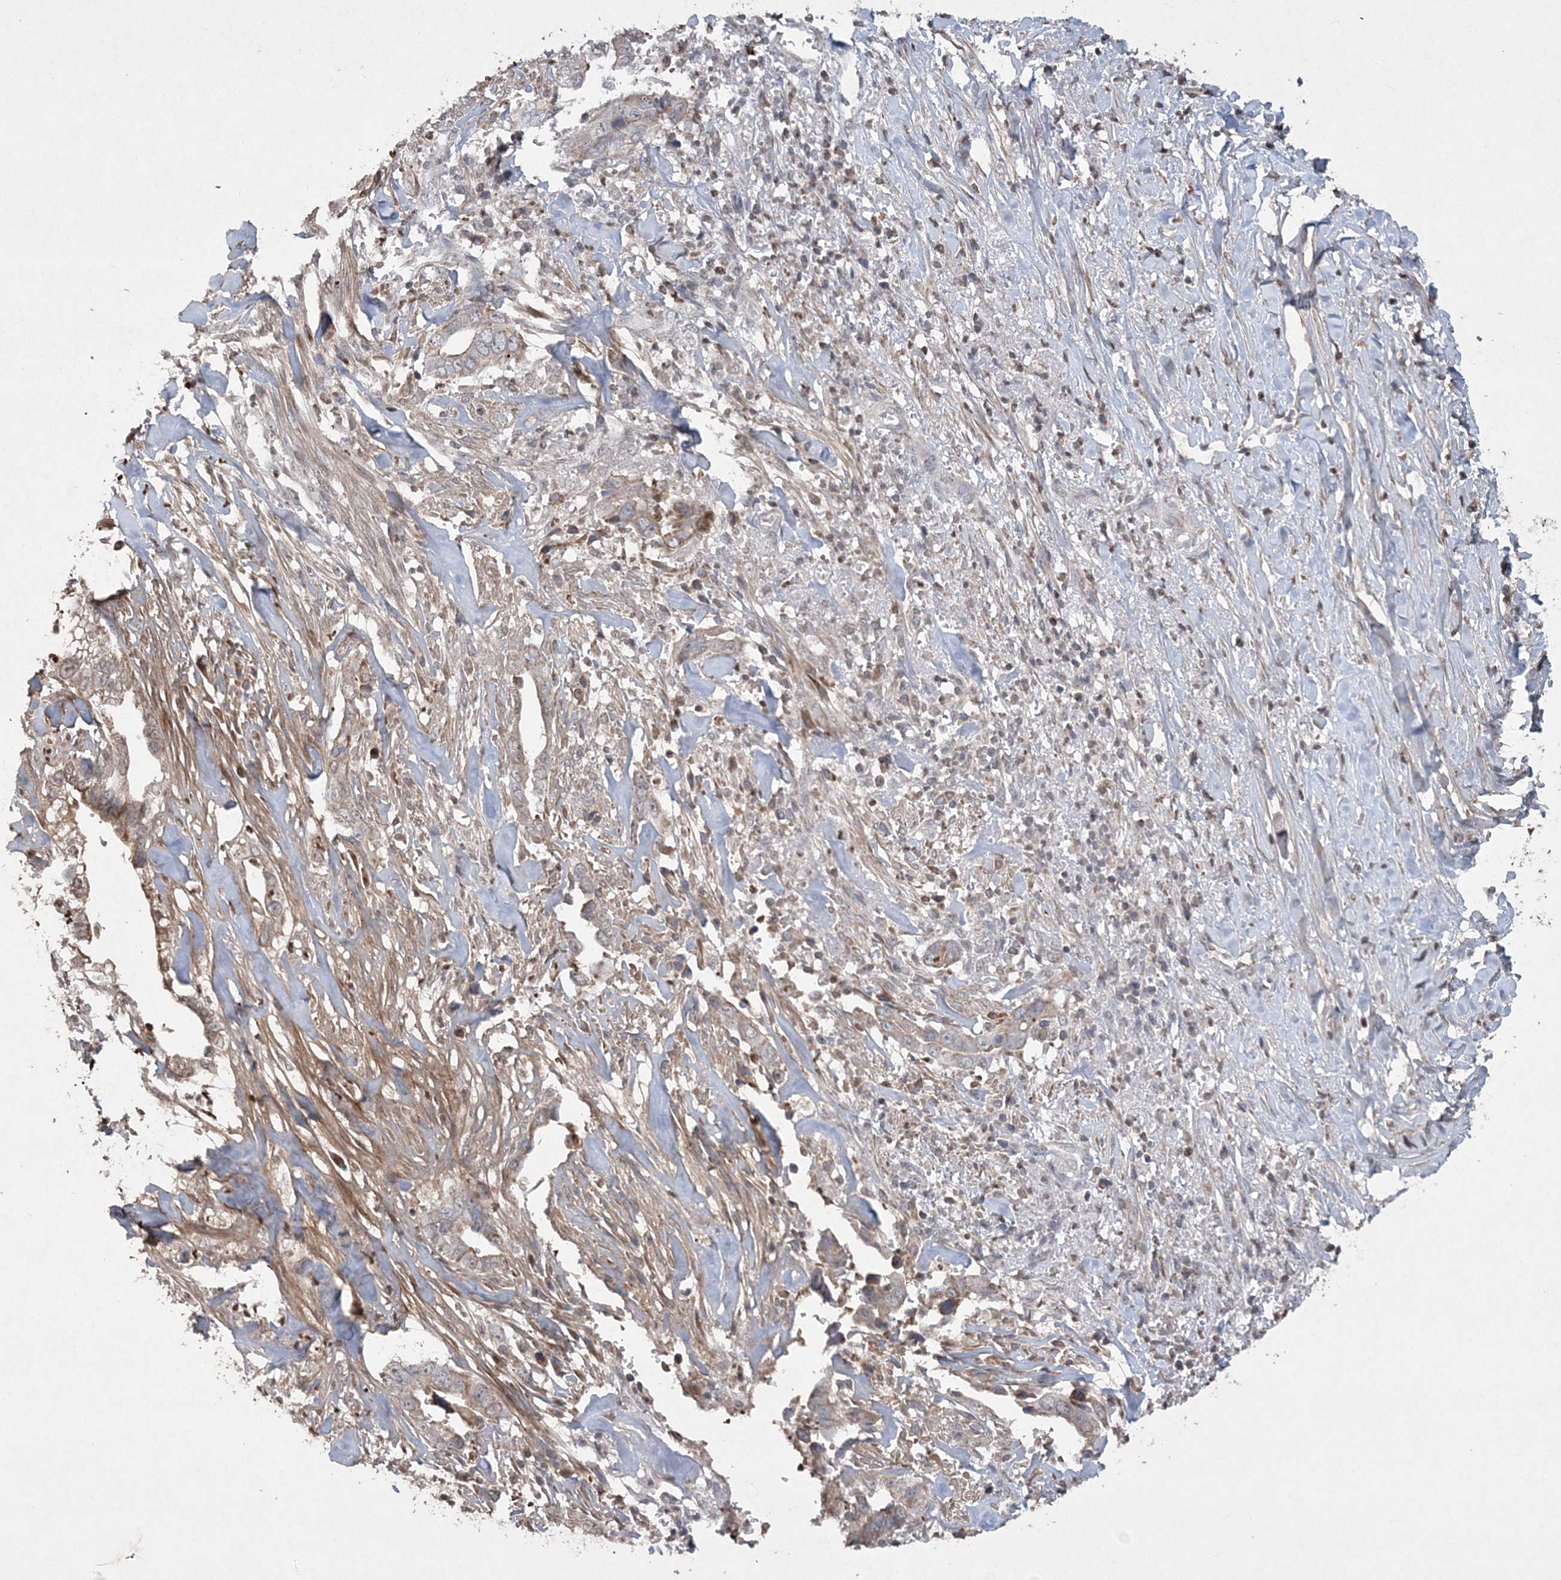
{"staining": {"intensity": "weak", "quantity": "<25%", "location": "cytoplasmic/membranous"}, "tissue": "liver cancer", "cell_type": "Tumor cells", "image_type": "cancer", "snomed": [{"axis": "morphology", "description": "Cholangiocarcinoma"}, {"axis": "topography", "description": "Liver"}], "caption": "Cholangiocarcinoma (liver) stained for a protein using IHC displays no positivity tumor cells.", "gene": "TTC7A", "patient": {"sex": "female", "age": 79}}